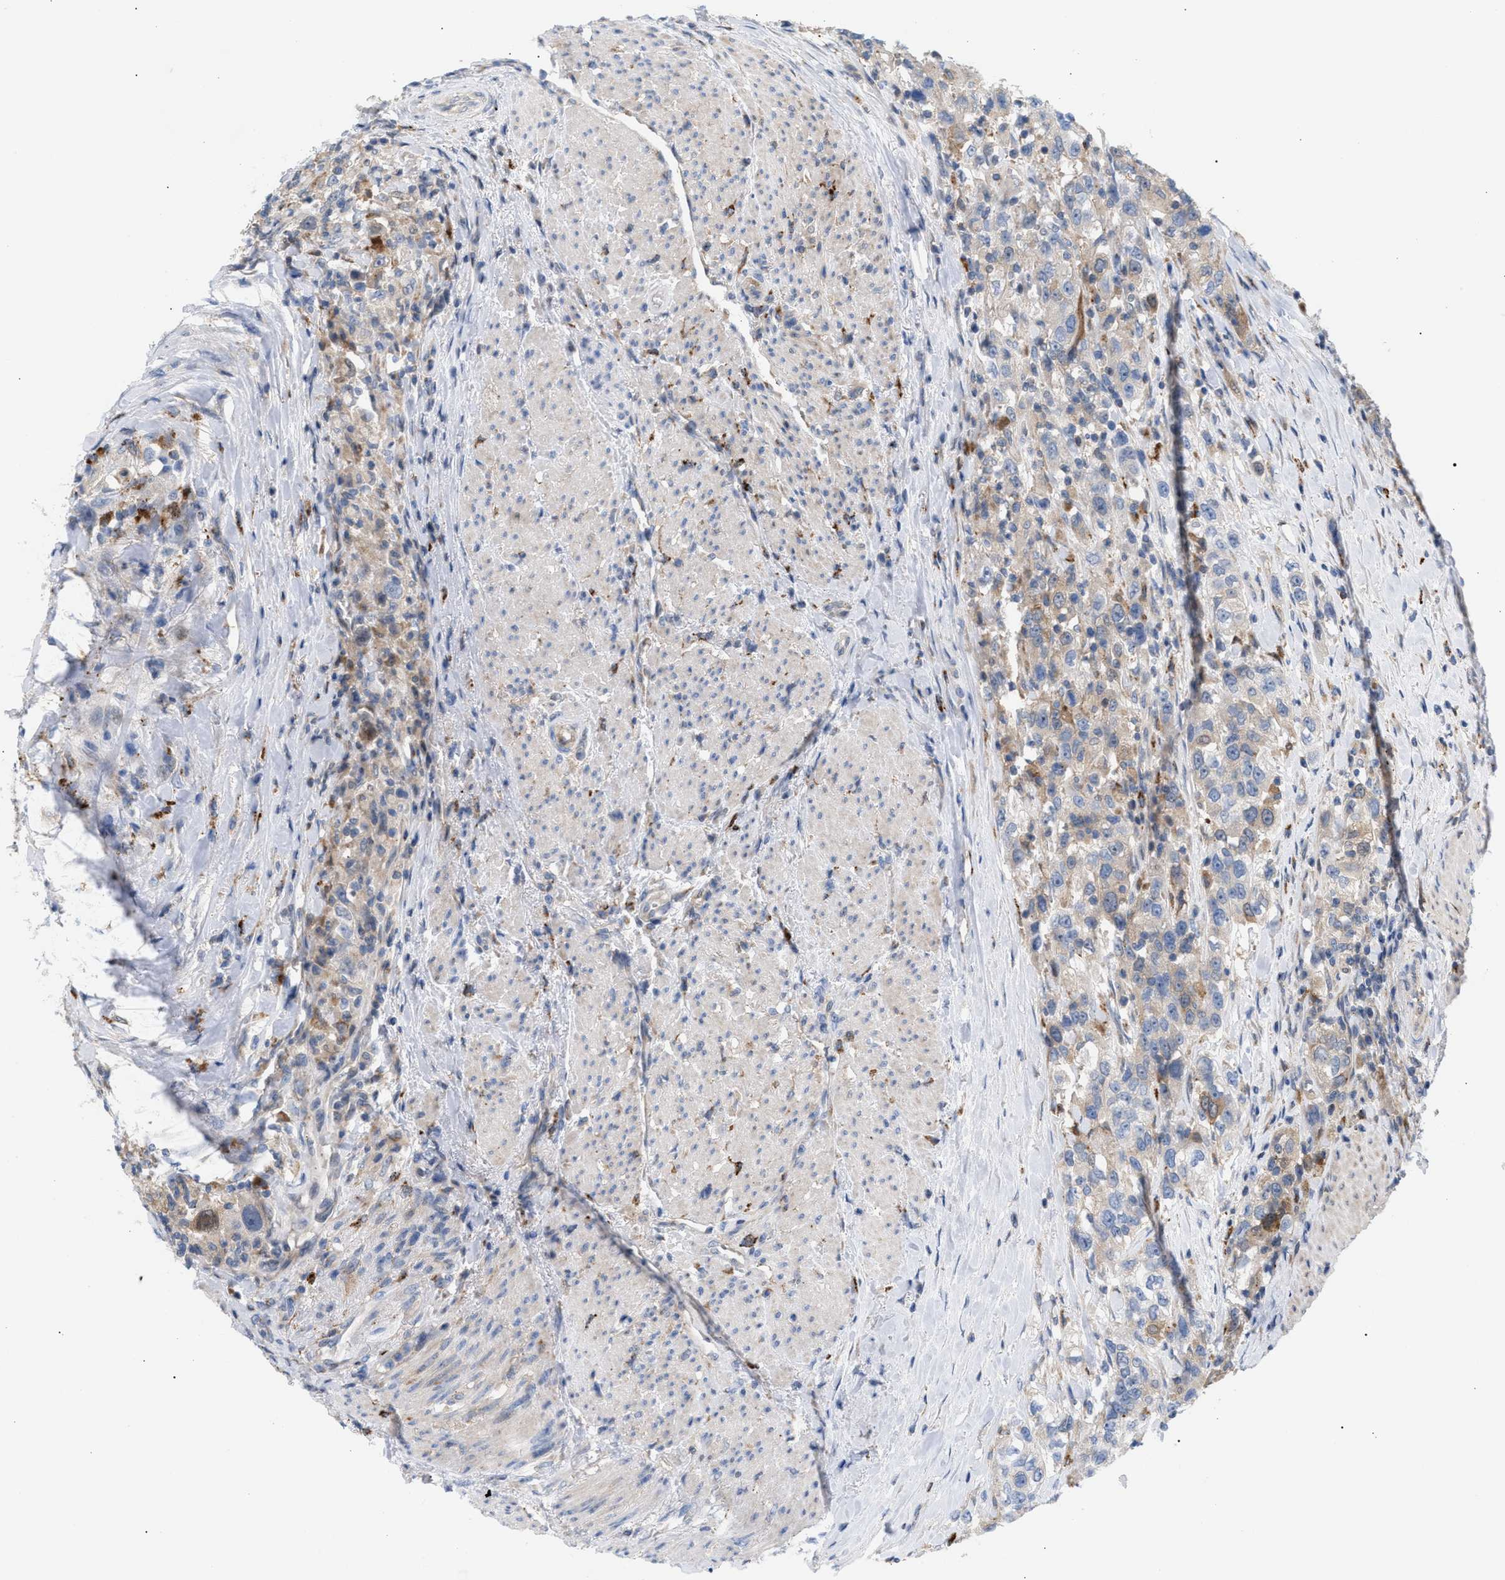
{"staining": {"intensity": "weak", "quantity": "<25%", "location": "cytoplasmic/membranous"}, "tissue": "urothelial cancer", "cell_type": "Tumor cells", "image_type": "cancer", "snomed": [{"axis": "morphology", "description": "Urothelial carcinoma, High grade"}, {"axis": "topography", "description": "Urinary bladder"}], "caption": "Immunohistochemical staining of human high-grade urothelial carcinoma demonstrates no significant staining in tumor cells.", "gene": "MBTD1", "patient": {"sex": "female", "age": 80}}